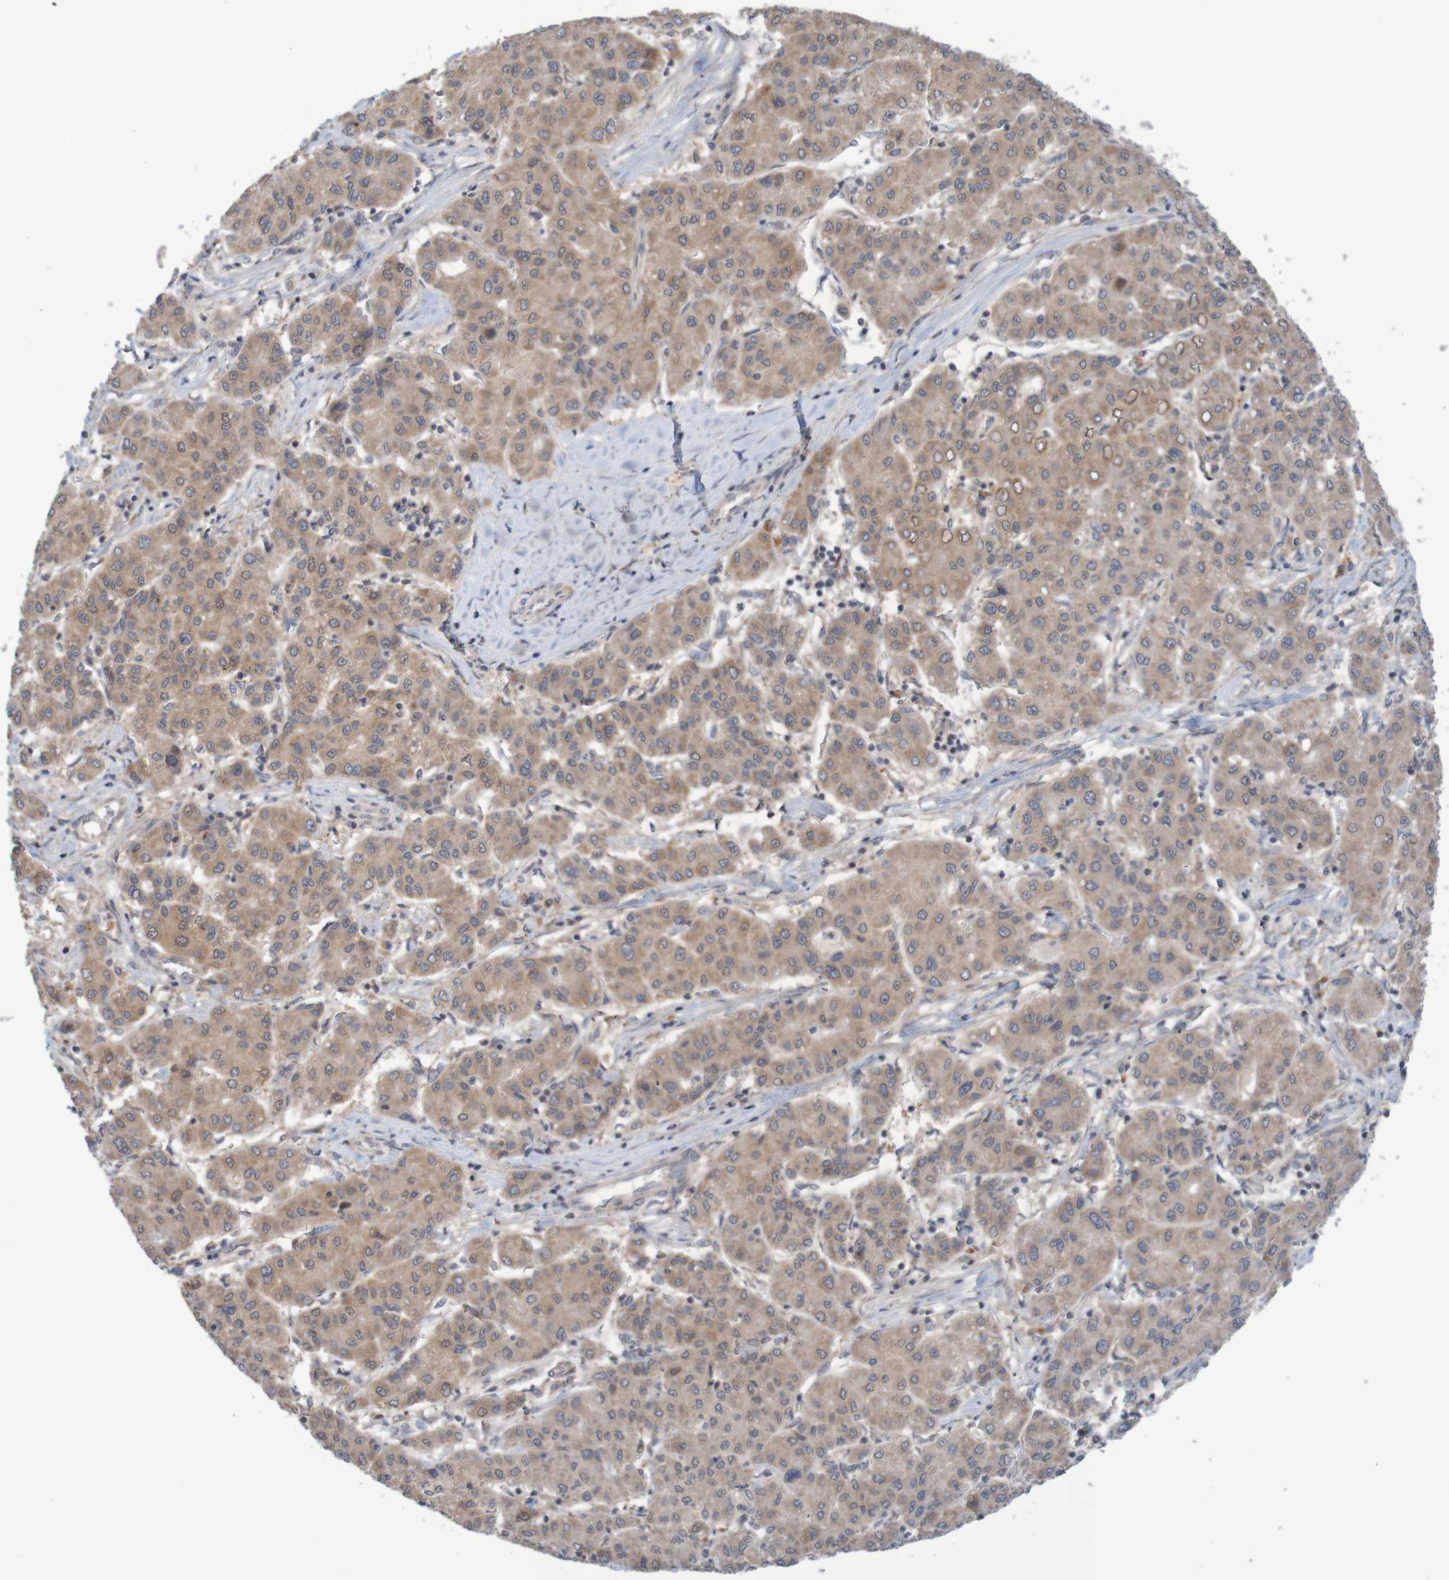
{"staining": {"intensity": "moderate", "quantity": ">75%", "location": "cytoplasmic/membranous"}, "tissue": "liver cancer", "cell_type": "Tumor cells", "image_type": "cancer", "snomed": [{"axis": "morphology", "description": "Carcinoma, Hepatocellular, NOS"}, {"axis": "topography", "description": "Liver"}], "caption": "Human liver cancer (hepatocellular carcinoma) stained with a protein marker shows moderate staining in tumor cells.", "gene": "ANKK1", "patient": {"sex": "male", "age": 65}}